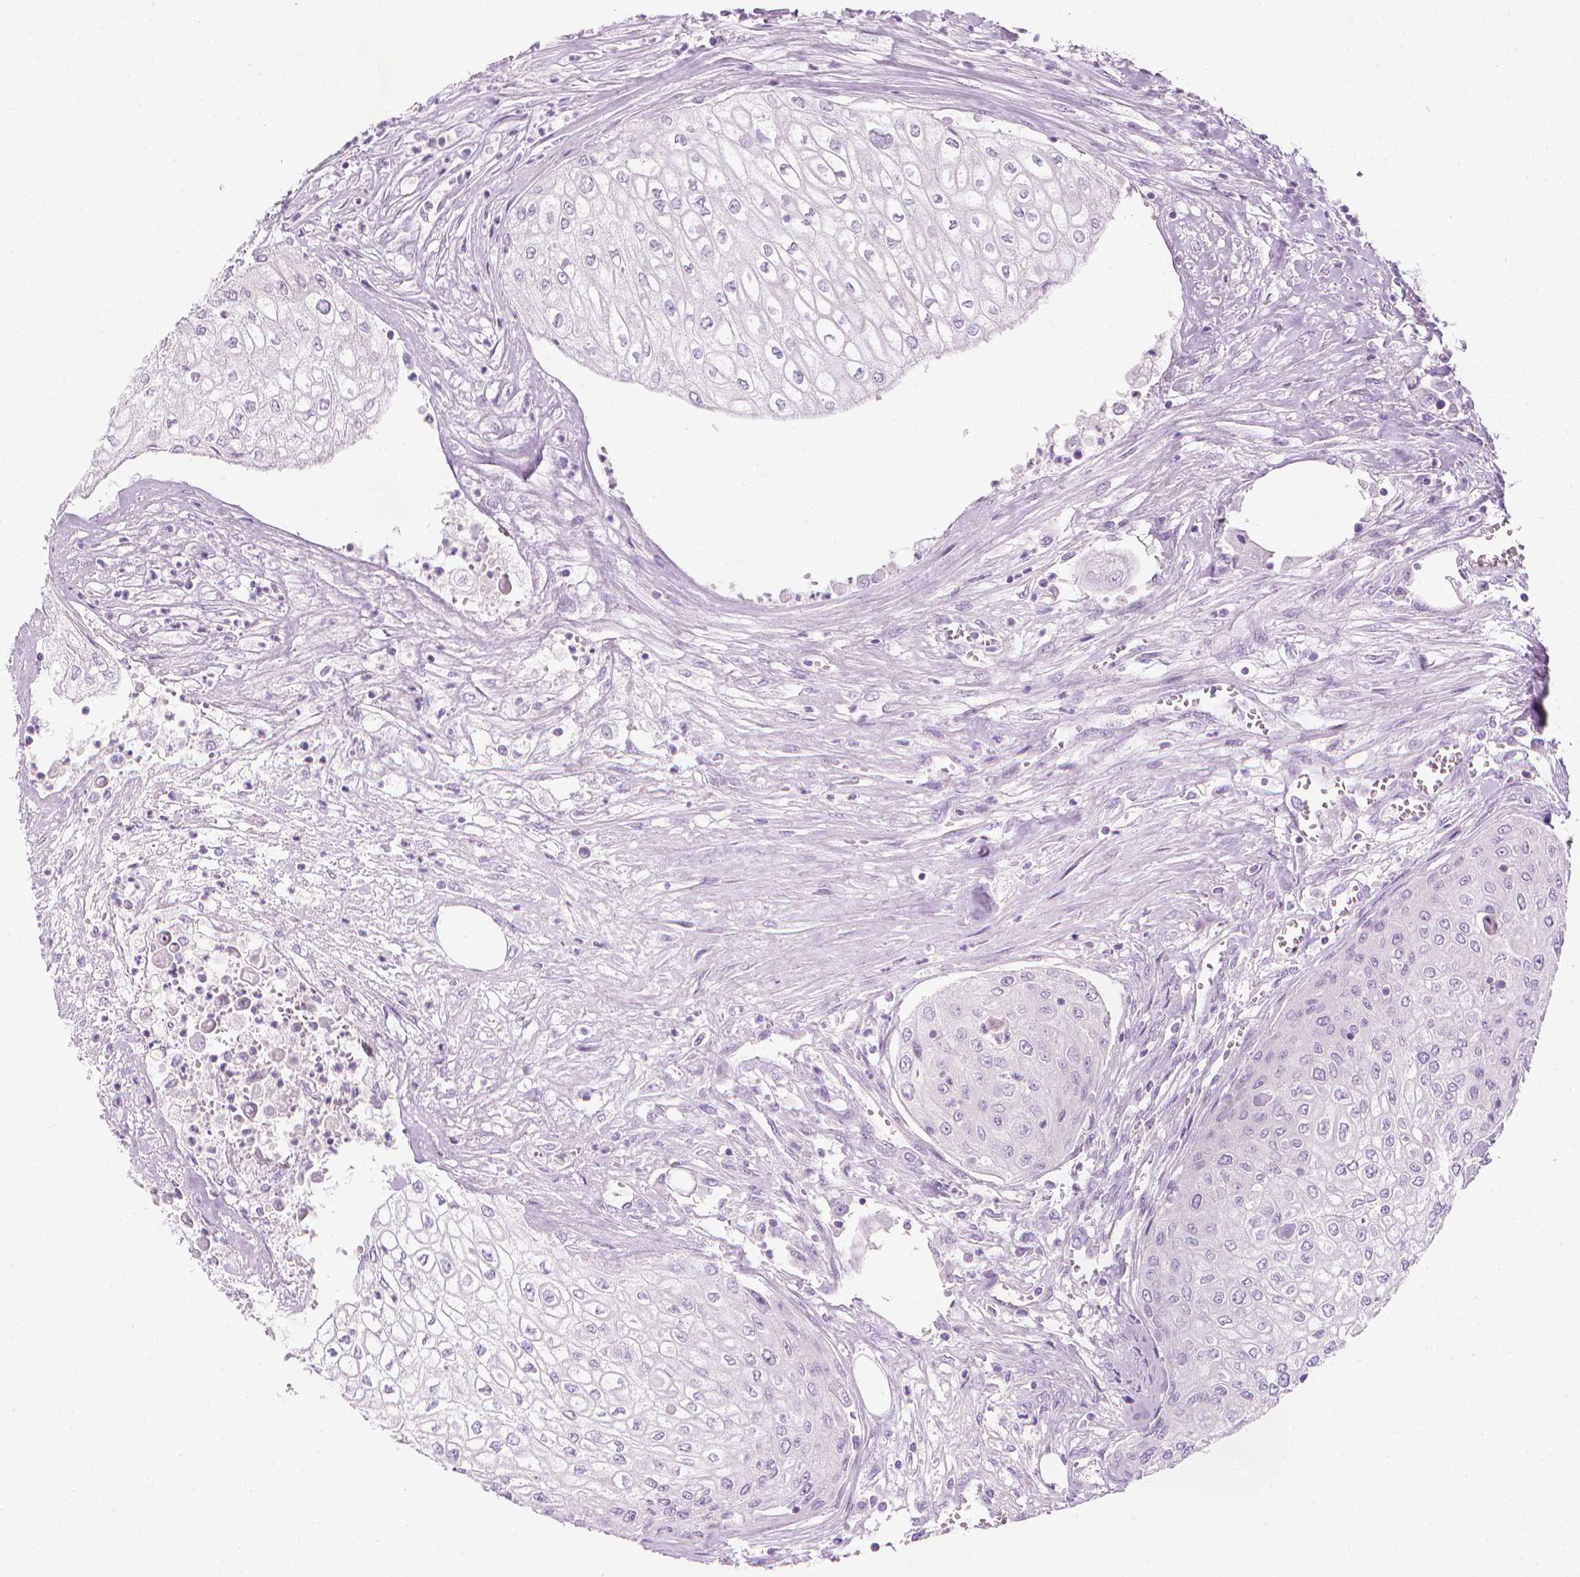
{"staining": {"intensity": "negative", "quantity": "none", "location": "none"}, "tissue": "urothelial cancer", "cell_type": "Tumor cells", "image_type": "cancer", "snomed": [{"axis": "morphology", "description": "Urothelial carcinoma, High grade"}, {"axis": "topography", "description": "Urinary bladder"}], "caption": "IHC micrograph of neoplastic tissue: human urothelial cancer stained with DAB (3,3'-diaminobenzidine) displays no significant protein staining in tumor cells.", "gene": "DCAF8L1", "patient": {"sex": "male", "age": 62}}